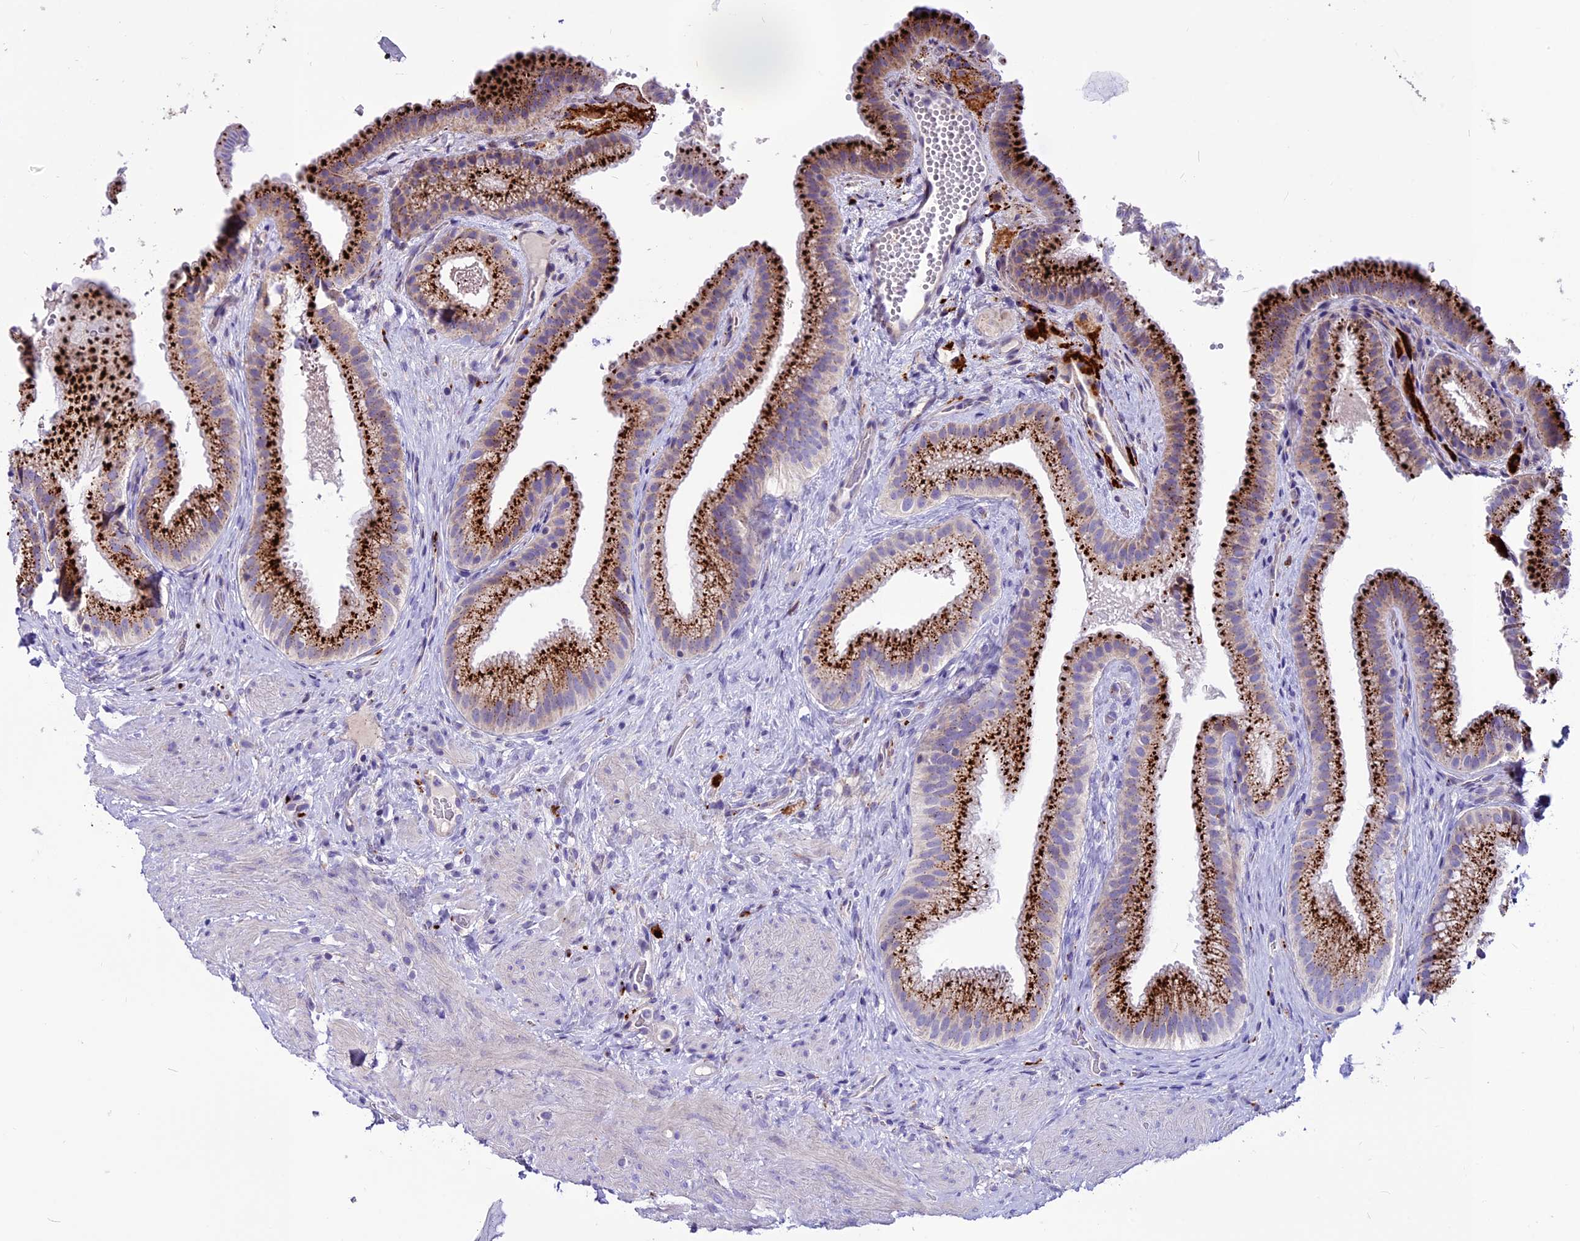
{"staining": {"intensity": "strong", "quantity": ">75%", "location": "cytoplasmic/membranous"}, "tissue": "gallbladder", "cell_type": "Glandular cells", "image_type": "normal", "snomed": [{"axis": "morphology", "description": "Normal tissue, NOS"}, {"axis": "morphology", "description": "Inflammation, NOS"}, {"axis": "topography", "description": "Gallbladder"}], "caption": "Strong cytoplasmic/membranous expression is appreciated in about >75% of glandular cells in unremarkable gallbladder.", "gene": "THRSP", "patient": {"sex": "male", "age": 51}}